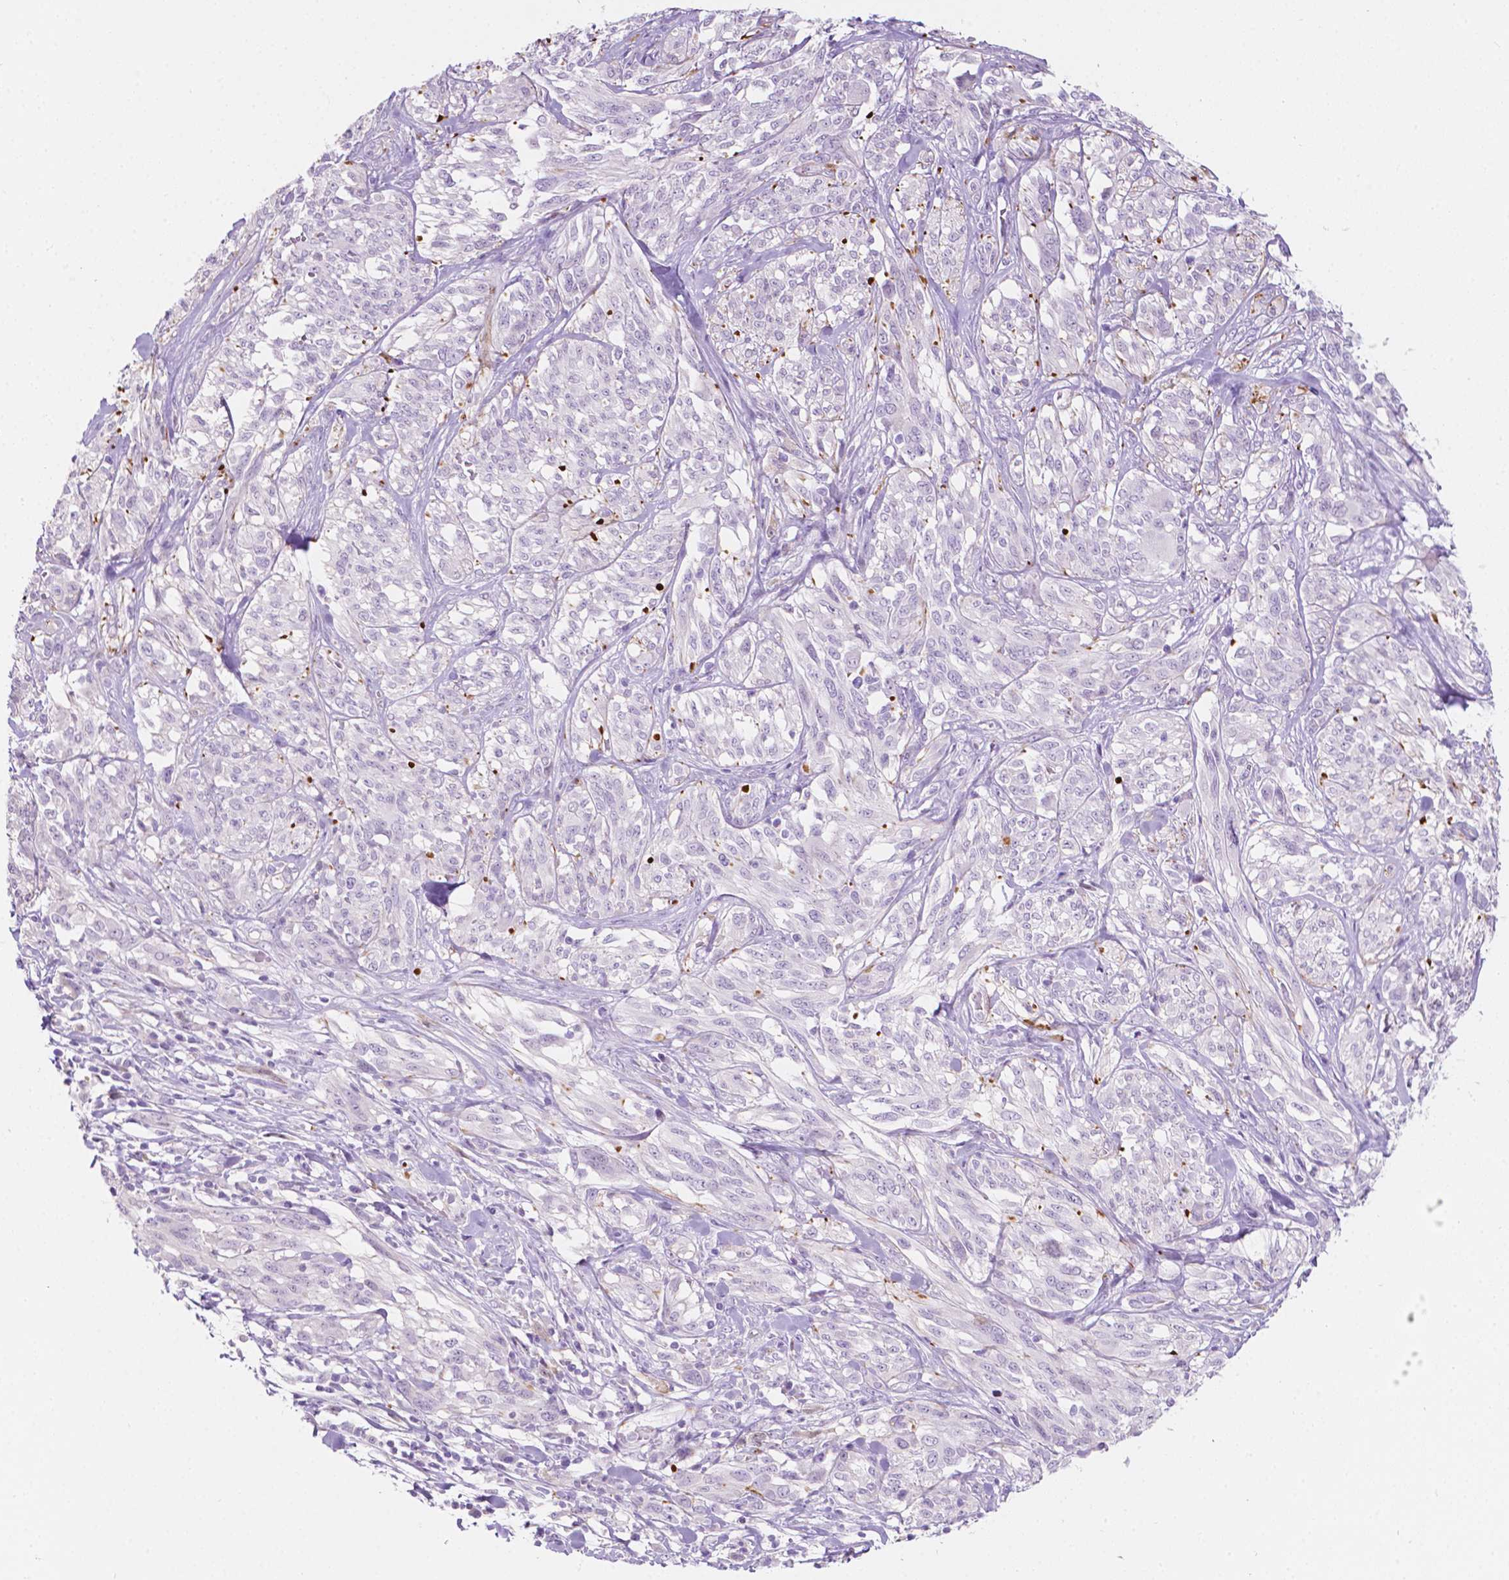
{"staining": {"intensity": "negative", "quantity": "none", "location": "none"}, "tissue": "melanoma", "cell_type": "Tumor cells", "image_type": "cancer", "snomed": [{"axis": "morphology", "description": "Malignant melanoma, NOS"}, {"axis": "topography", "description": "Skin"}], "caption": "This is a histopathology image of IHC staining of malignant melanoma, which shows no expression in tumor cells.", "gene": "NOS1AP", "patient": {"sex": "female", "age": 91}}